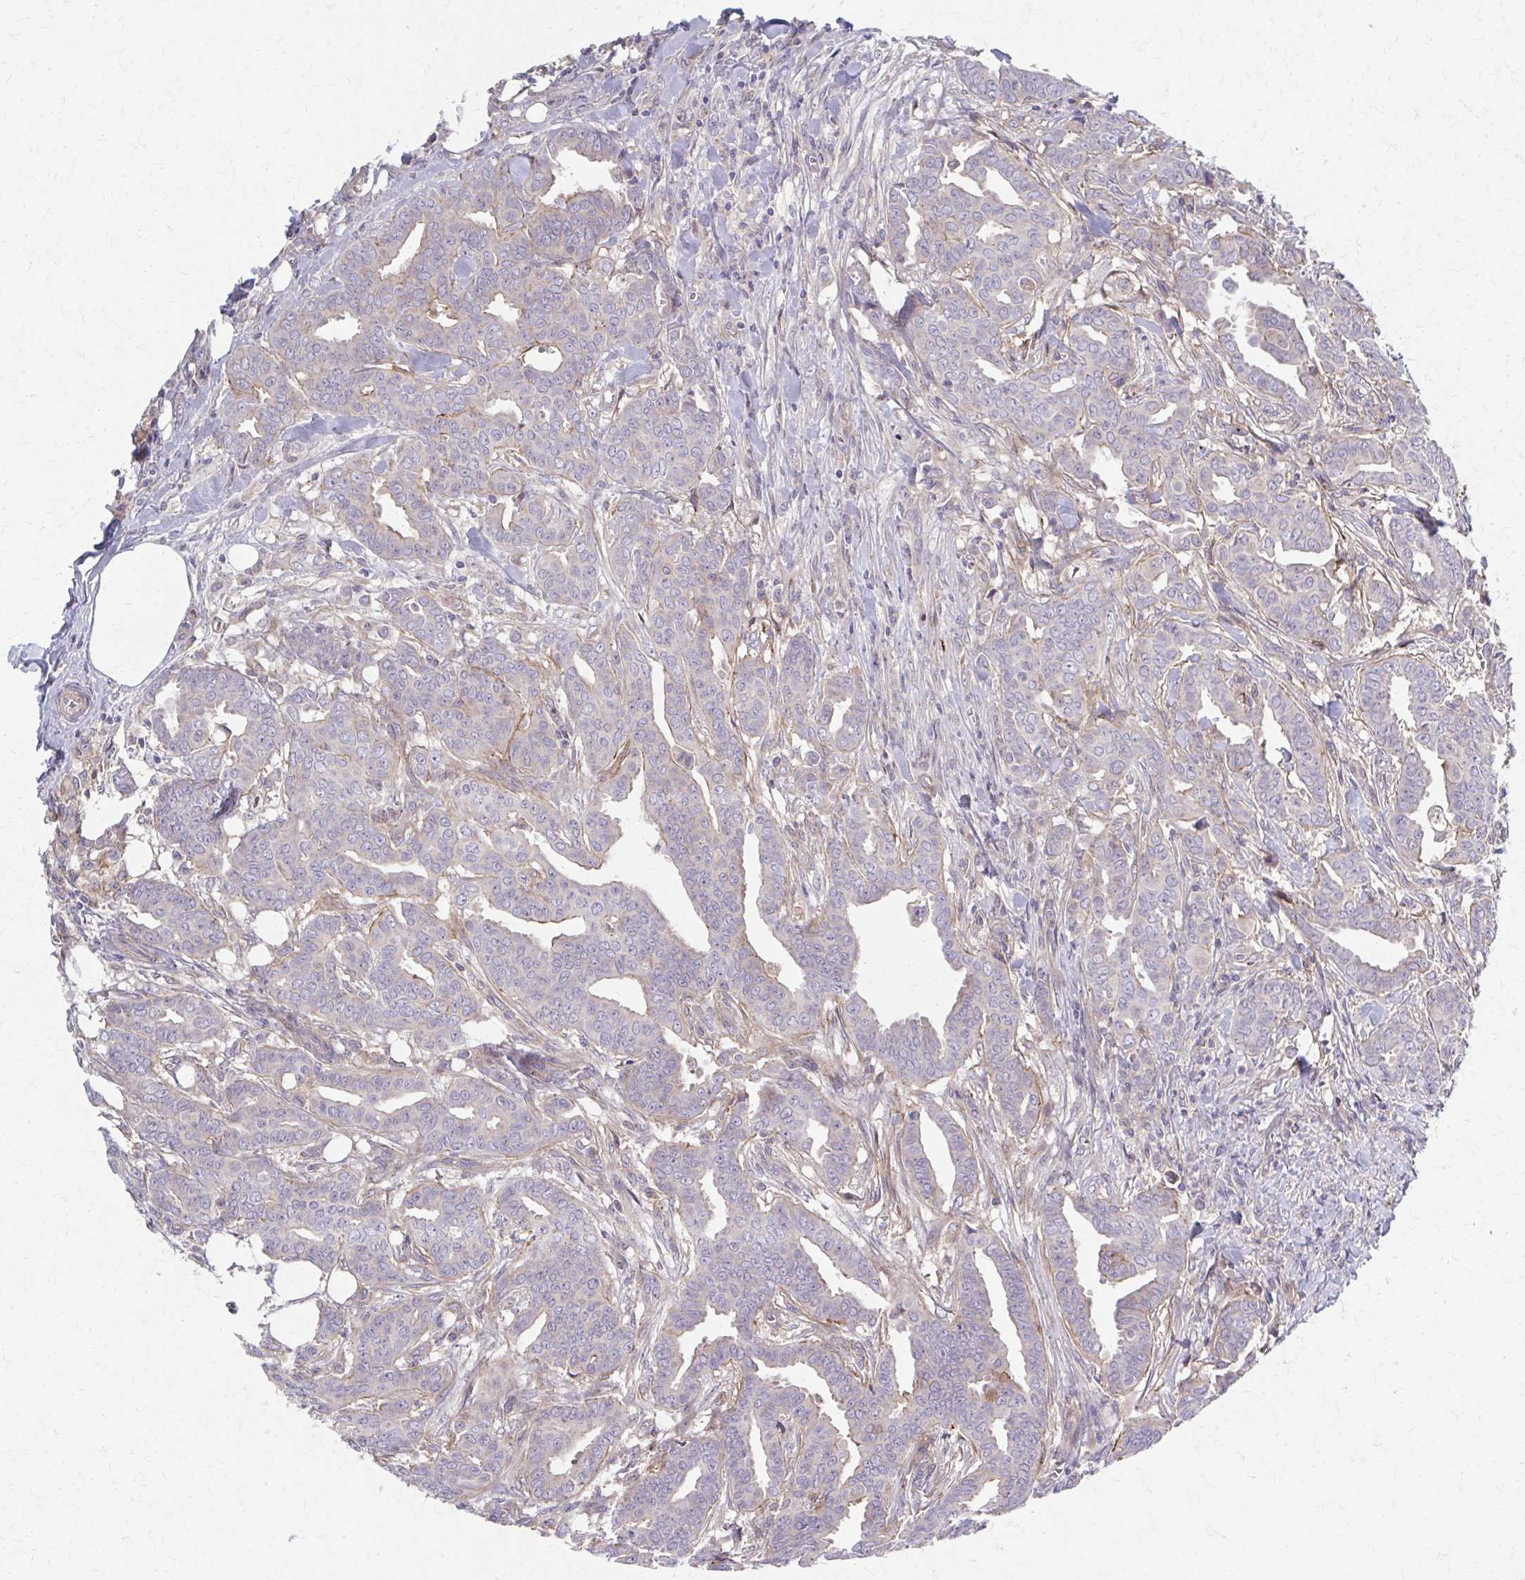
{"staining": {"intensity": "weak", "quantity": "<25%", "location": "cytoplasmic/membranous"}, "tissue": "breast cancer", "cell_type": "Tumor cells", "image_type": "cancer", "snomed": [{"axis": "morphology", "description": "Duct carcinoma"}, {"axis": "topography", "description": "Breast"}], "caption": "High magnification brightfield microscopy of breast cancer (intraductal carcinoma) stained with DAB (3,3'-diaminobenzidine) (brown) and counterstained with hematoxylin (blue): tumor cells show no significant staining.", "gene": "MMP14", "patient": {"sex": "female", "age": 45}}